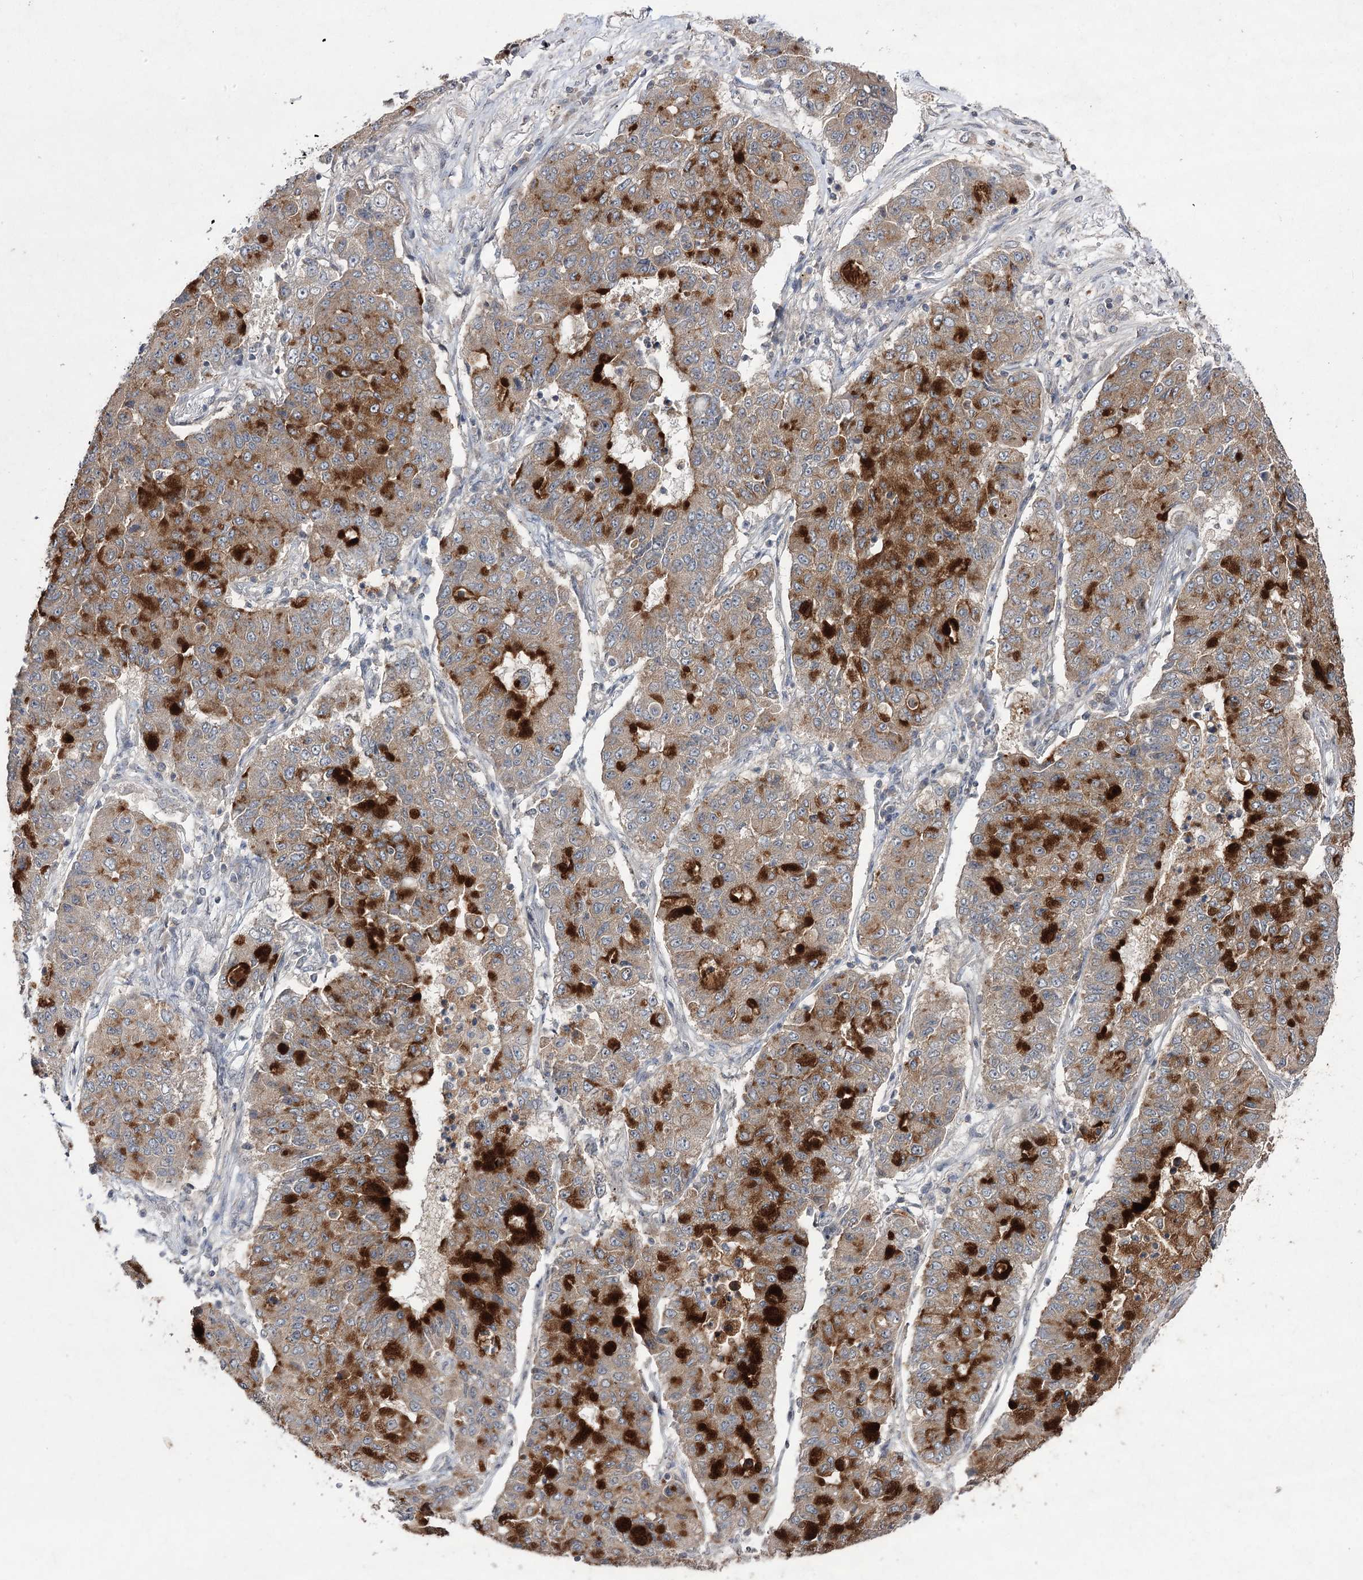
{"staining": {"intensity": "strong", "quantity": "25%-75%", "location": "cytoplasmic/membranous"}, "tissue": "lung cancer", "cell_type": "Tumor cells", "image_type": "cancer", "snomed": [{"axis": "morphology", "description": "Squamous cell carcinoma, NOS"}, {"axis": "topography", "description": "Lung"}], "caption": "IHC of human lung cancer (squamous cell carcinoma) exhibits high levels of strong cytoplasmic/membranous expression in about 25%-75% of tumor cells. (DAB (3,3'-diaminobenzidine) = brown stain, brightfield microscopy at high magnification).", "gene": "FANCL", "patient": {"sex": "male", "age": 74}}